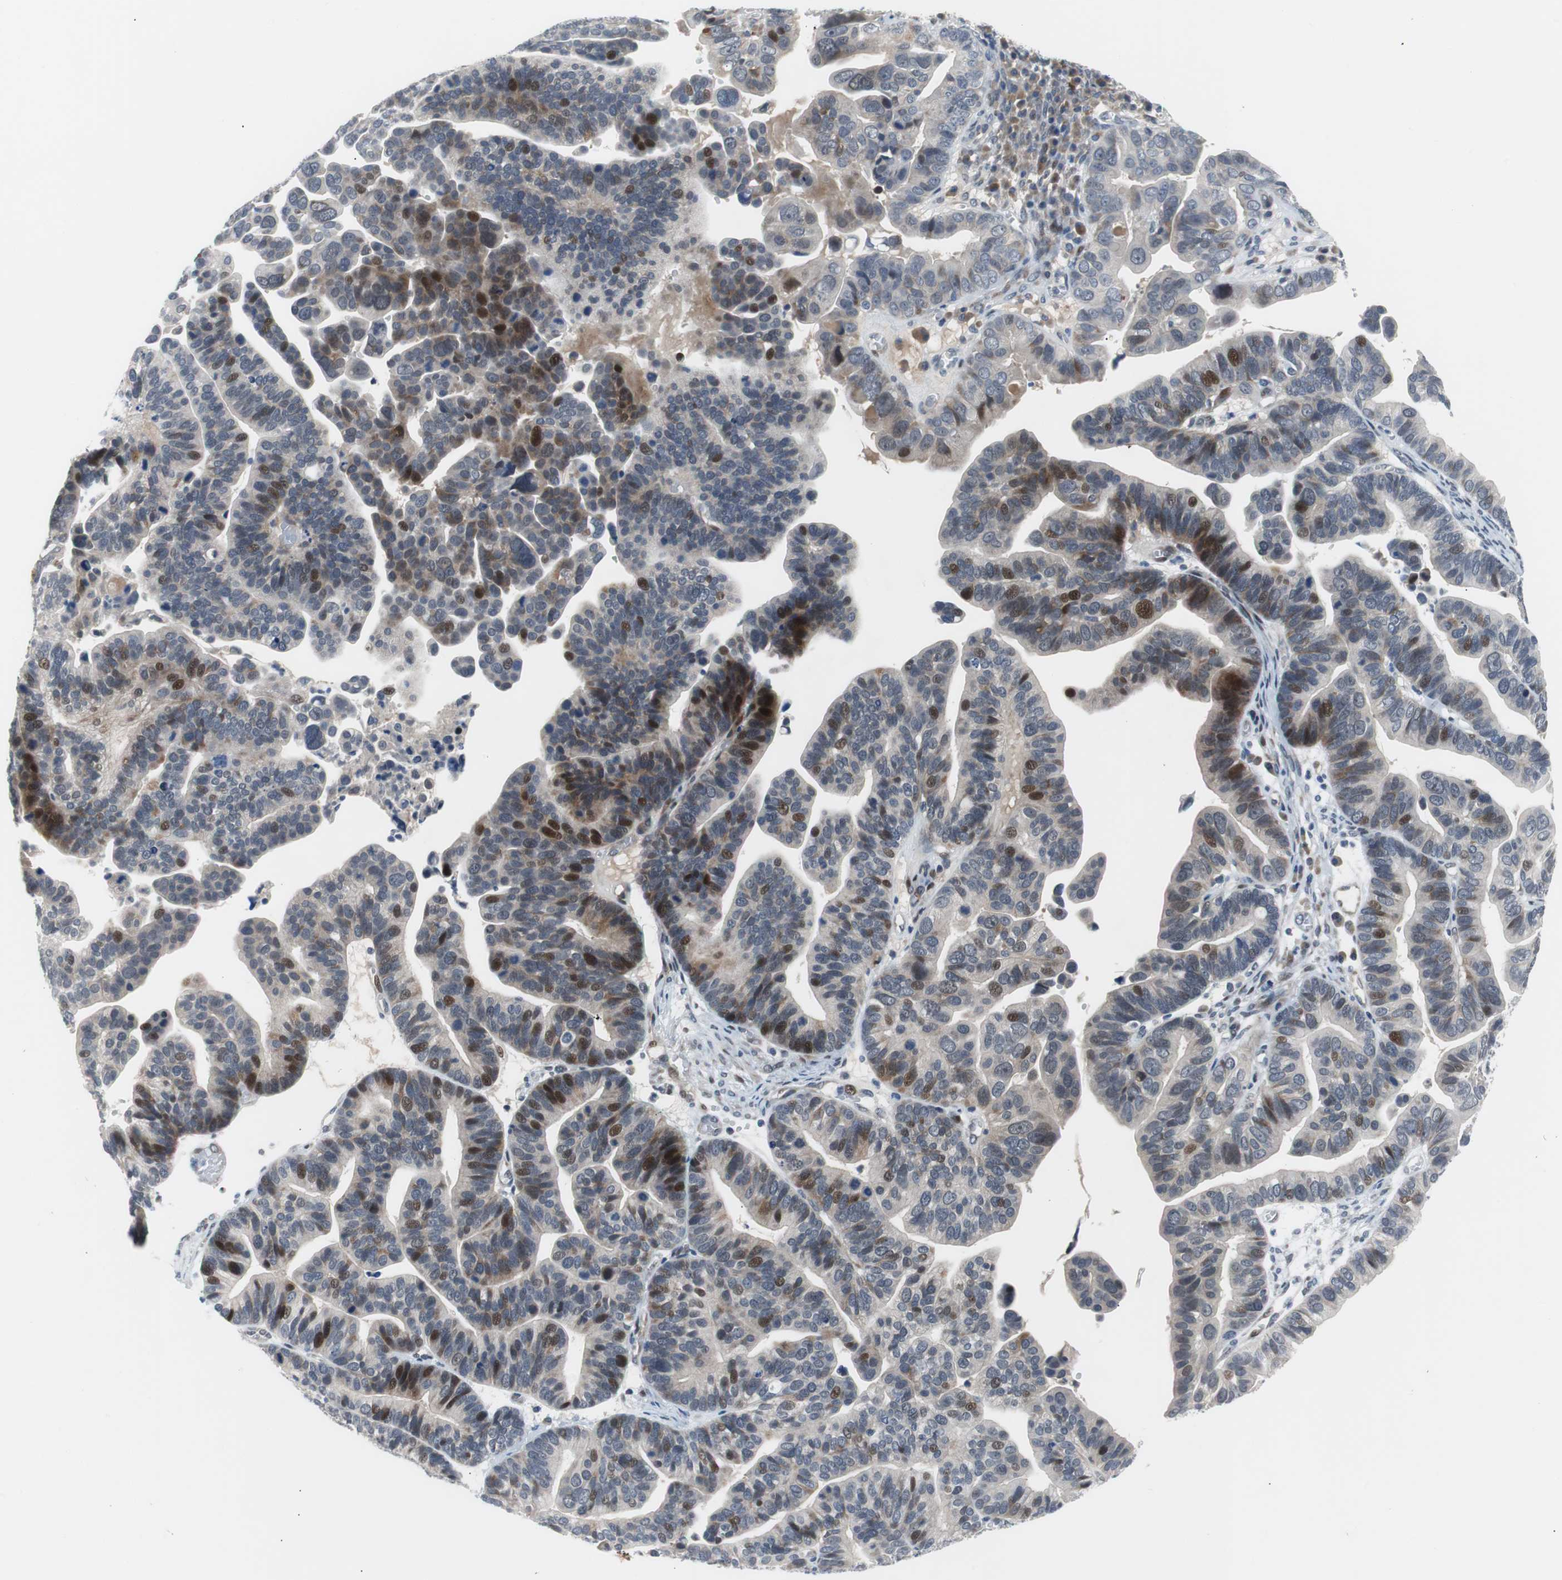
{"staining": {"intensity": "strong", "quantity": "<25%", "location": "nuclear"}, "tissue": "ovarian cancer", "cell_type": "Tumor cells", "image_type": "cancer", "snomed": [{"axis": "morphology", "description": "Cystadenocarcinoma, serous, NOS"}, {"axis": "topography", "description": "Ovary"}], "caption": "Tumor cells show strong nuclear expression in about <25% of cells in ovarian cancer (serous cystadenocarcinoma). Immunohistochemistry stains the protein of interest in brown and the nuclei are stained blue.", "gene": "MAP2K4", "patient": {"sex": "female", "age": 56}}